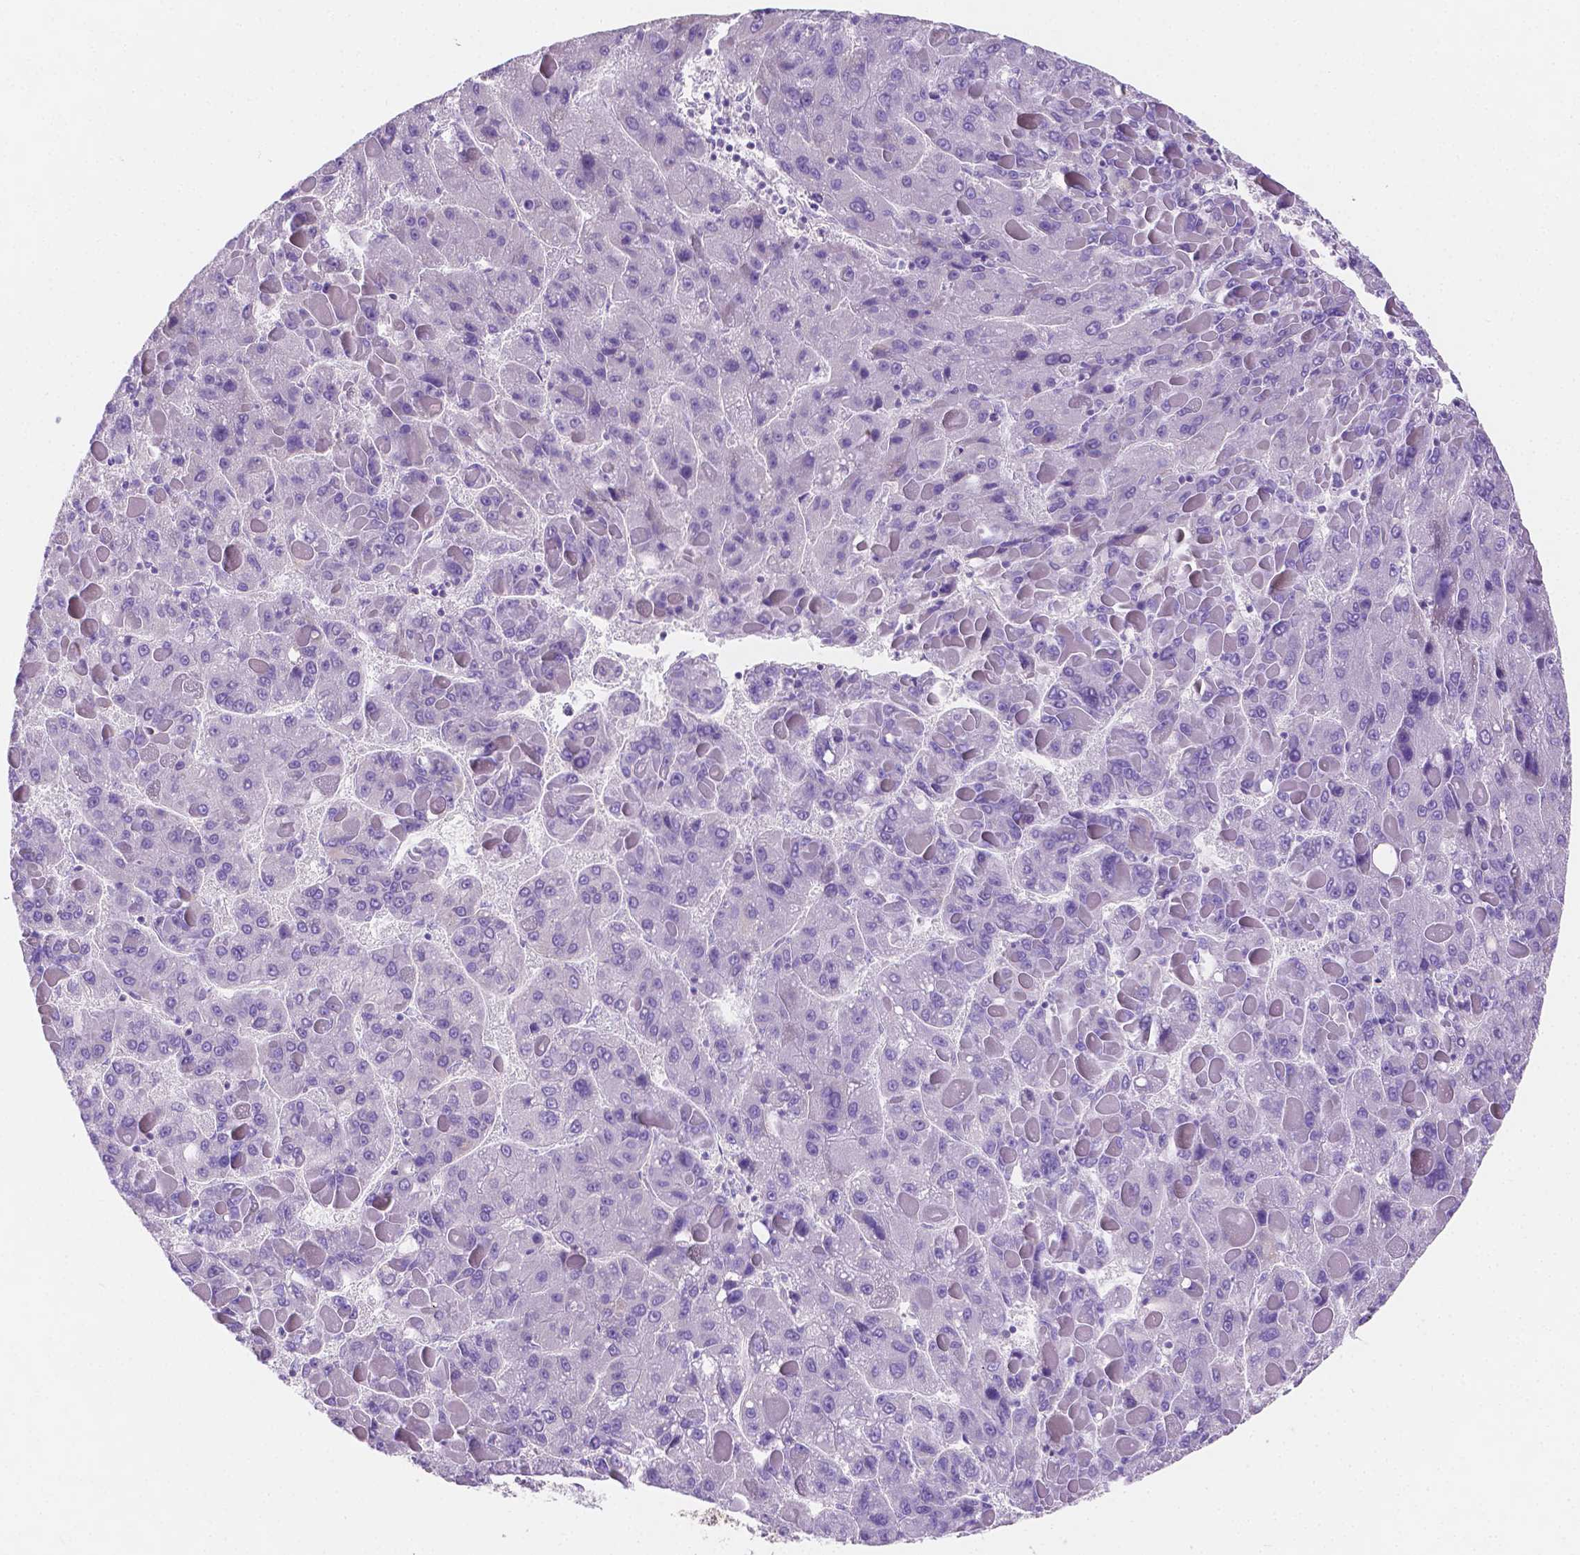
{"staining": {"intensity": "negative", "quantity": "none", "location": "none"}, "tissue": "liver cancer", "cell_type": "Tumor cells", "image_type": "cancer", "snomed": [{"axis": "morphology", "description": "Carcinoma, Hepatocellular, NOS"}, {"axis": "topography", "description": "Liver"}], "caption": "A high-resolution image shows immunohistochemistry (IHC) staining of hepatocellular carcinoma (liver), which exhibits no significant expression in tumor cells. (DAB immunohistochemistry (IHC) with hematoxylin counter stain).", "gene": "SGTB", "patient": {"sex": "female", "age": 82}}